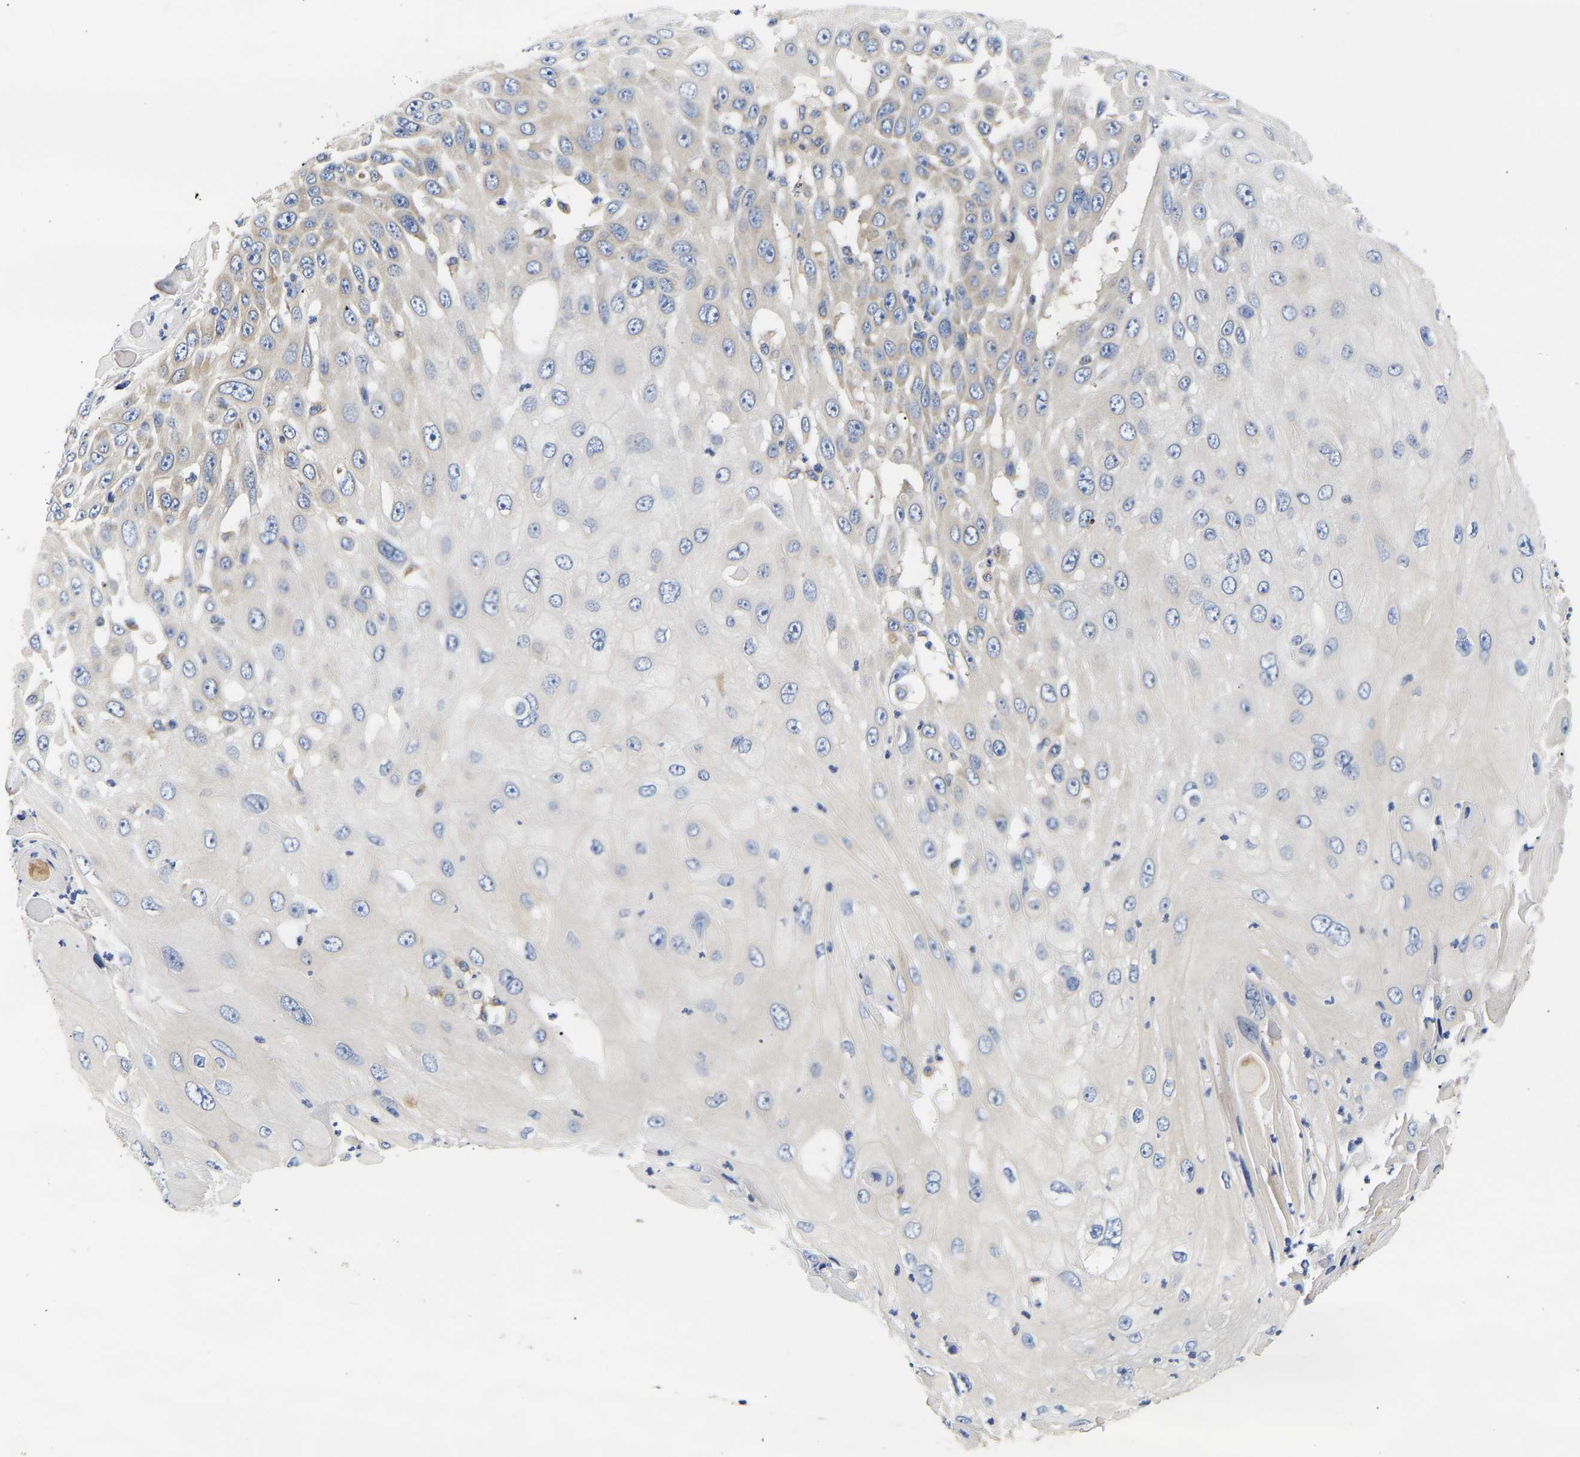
{"staining": {"intensity": "negative", "quantity": "none", "location": "none"}, "tissue": "skin cancer", "cell_type": "Tumor cells", "image_type": "cancer", "snomed": [{"axis": "morphology", "description": "Squamous cell carcinoma, NOS"}, {"axis": "topography", "description": "Skin"}], "caption": "Tumor cells show no significant protein positivity in skin squamous cell carcinoma. Brightfield microscopy of IHC stained with DAB (3,3'-diaminobenzidine) (brown) and hematoxylin (blue), captured at high magnification.", "gene": "CCDC6", "patient": {"sex": "female", "age": 44}}